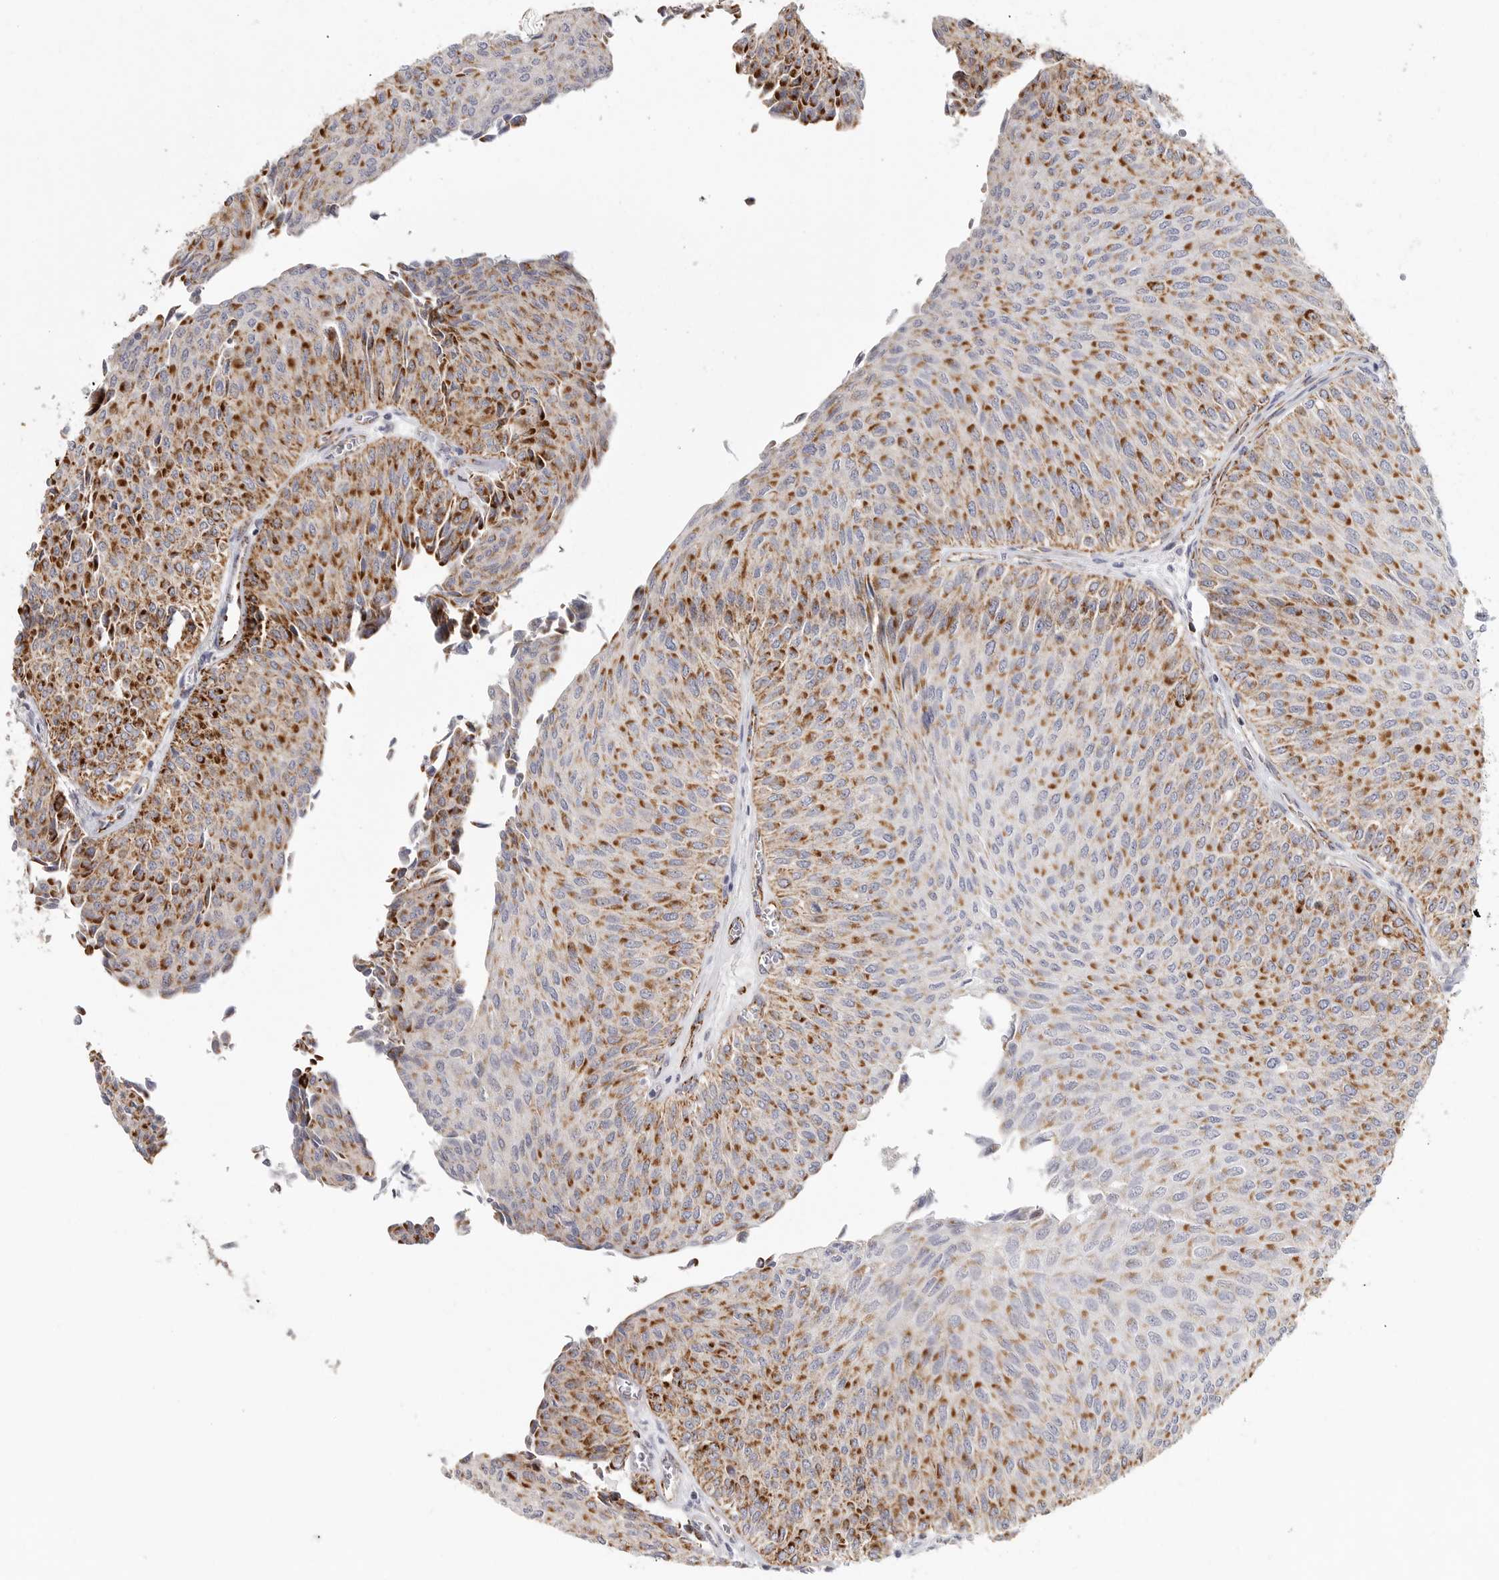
{"staining": {"intensity": "strong", "quantity": ">75%", "location": "cytoplasmic/membranous"}, "tissue": "urothelial cancer", "cell_type": "Tumor cells", "image_type": "cancer", "snomed": [{"axis": "morphology", "description": "Urothelial carcinoma, Low grade"}, {"axis": "topography", "description": "Urinary bladder"}], "caption": "Approximately >75% of tumor cells in human low-grade urothelial carcinoma show strong cytoplasmic/membranous protein expression as visualized by brown immunohistochemical staining.", "gene": "ELP3", "patient": {"sex": "male", "age": 78}}